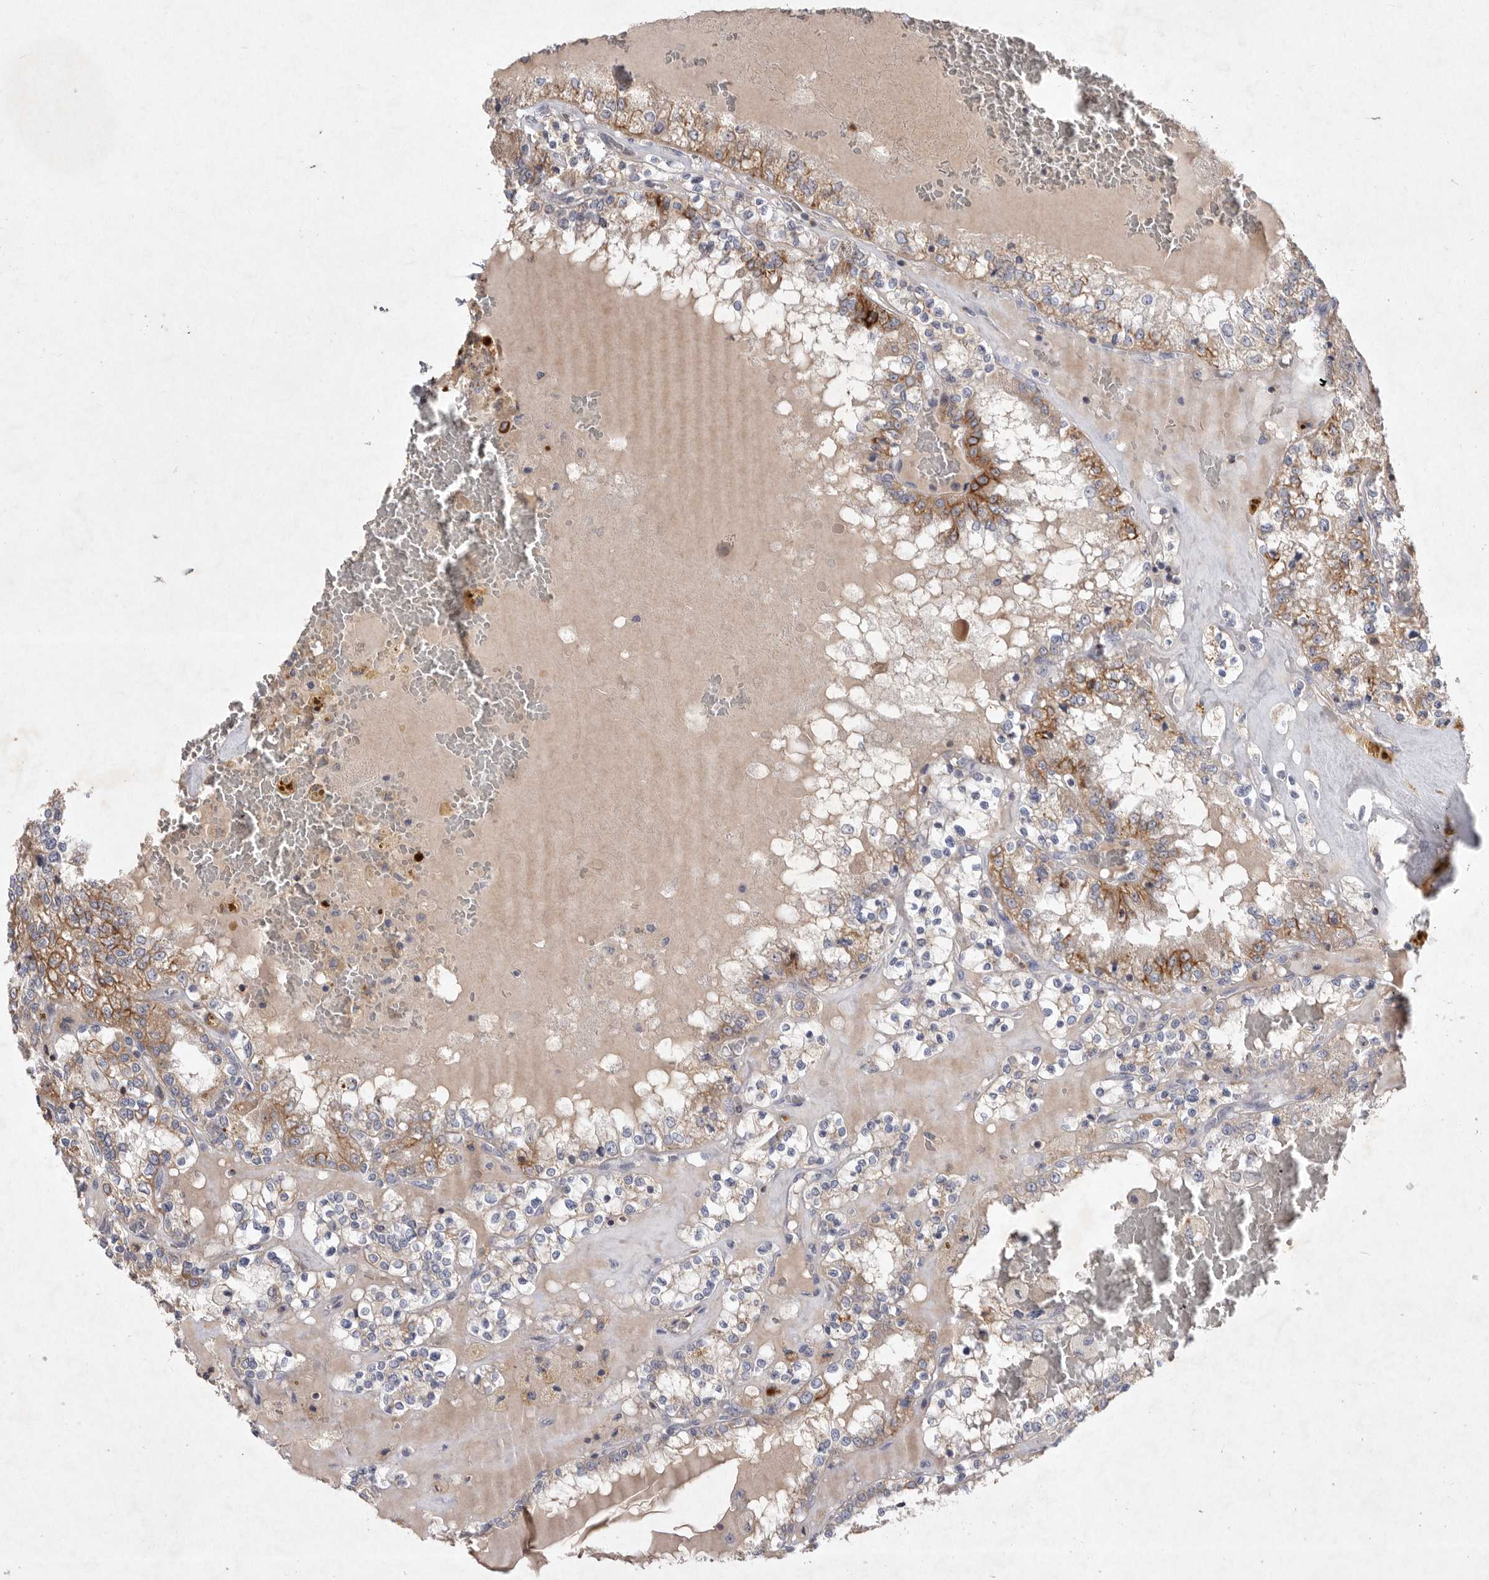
{"staining": {"intensity": "moderate", "quantity": "<25%", "location": "cytoplasmic/membranous"}, "tissue": "renal cancer", "cell_type": "Tumor cells", "image_type": "cancer", "snomed": [{"axis": "morphology", "description": "Adenocarcinoma, NOS"}, {"axis": "topography", "description": "Kidney"}], "caption": "The histopathology image shows staining of renal cancer, revealing moderate cytoplasmic/membranous protein expression (brown color) within tumor cells.", "gene": "TNFSF14", "patient": {"sex": "female", "age": 56}}